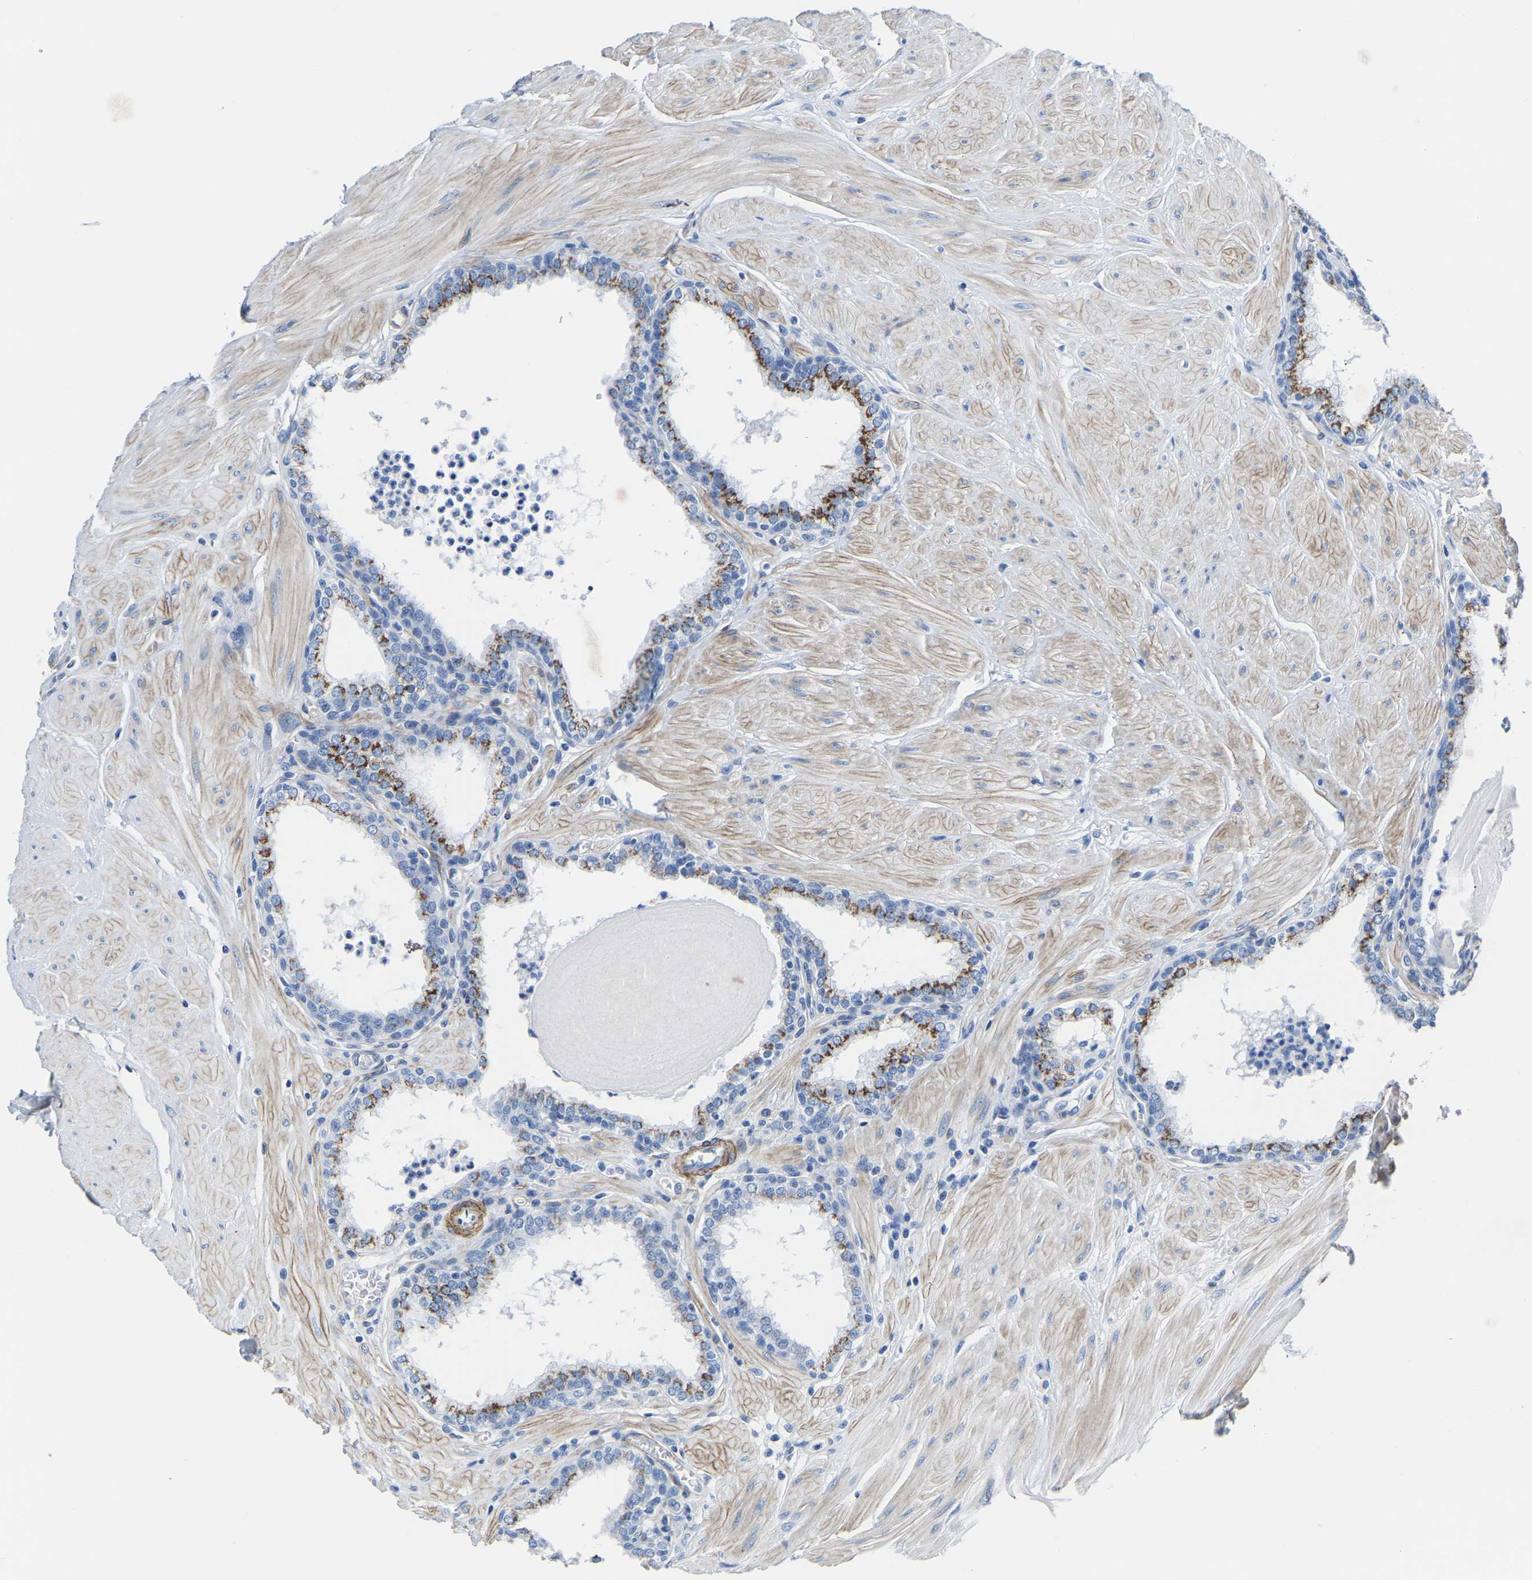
{"staining": {"intensity": "strong", "quantity": ">75%", "location": "cytoplasmic/membranous"}, "tissue": "prostate", "cell_type": "Glandular cells", "image_type": "normal", "snomed": [{"axis": "morphology", "description": "Normal tissue, NOS"}, {"axis": "topography", "description": "Prostate"}], "caption": "Immunohistochemical staining of normal prostate reveals strong cytoplasmic/membranous protein staining in approximately >75% of glandular cells.", "gene": "SLC45A3", "patient": {"sex": "male", "age": 51}}